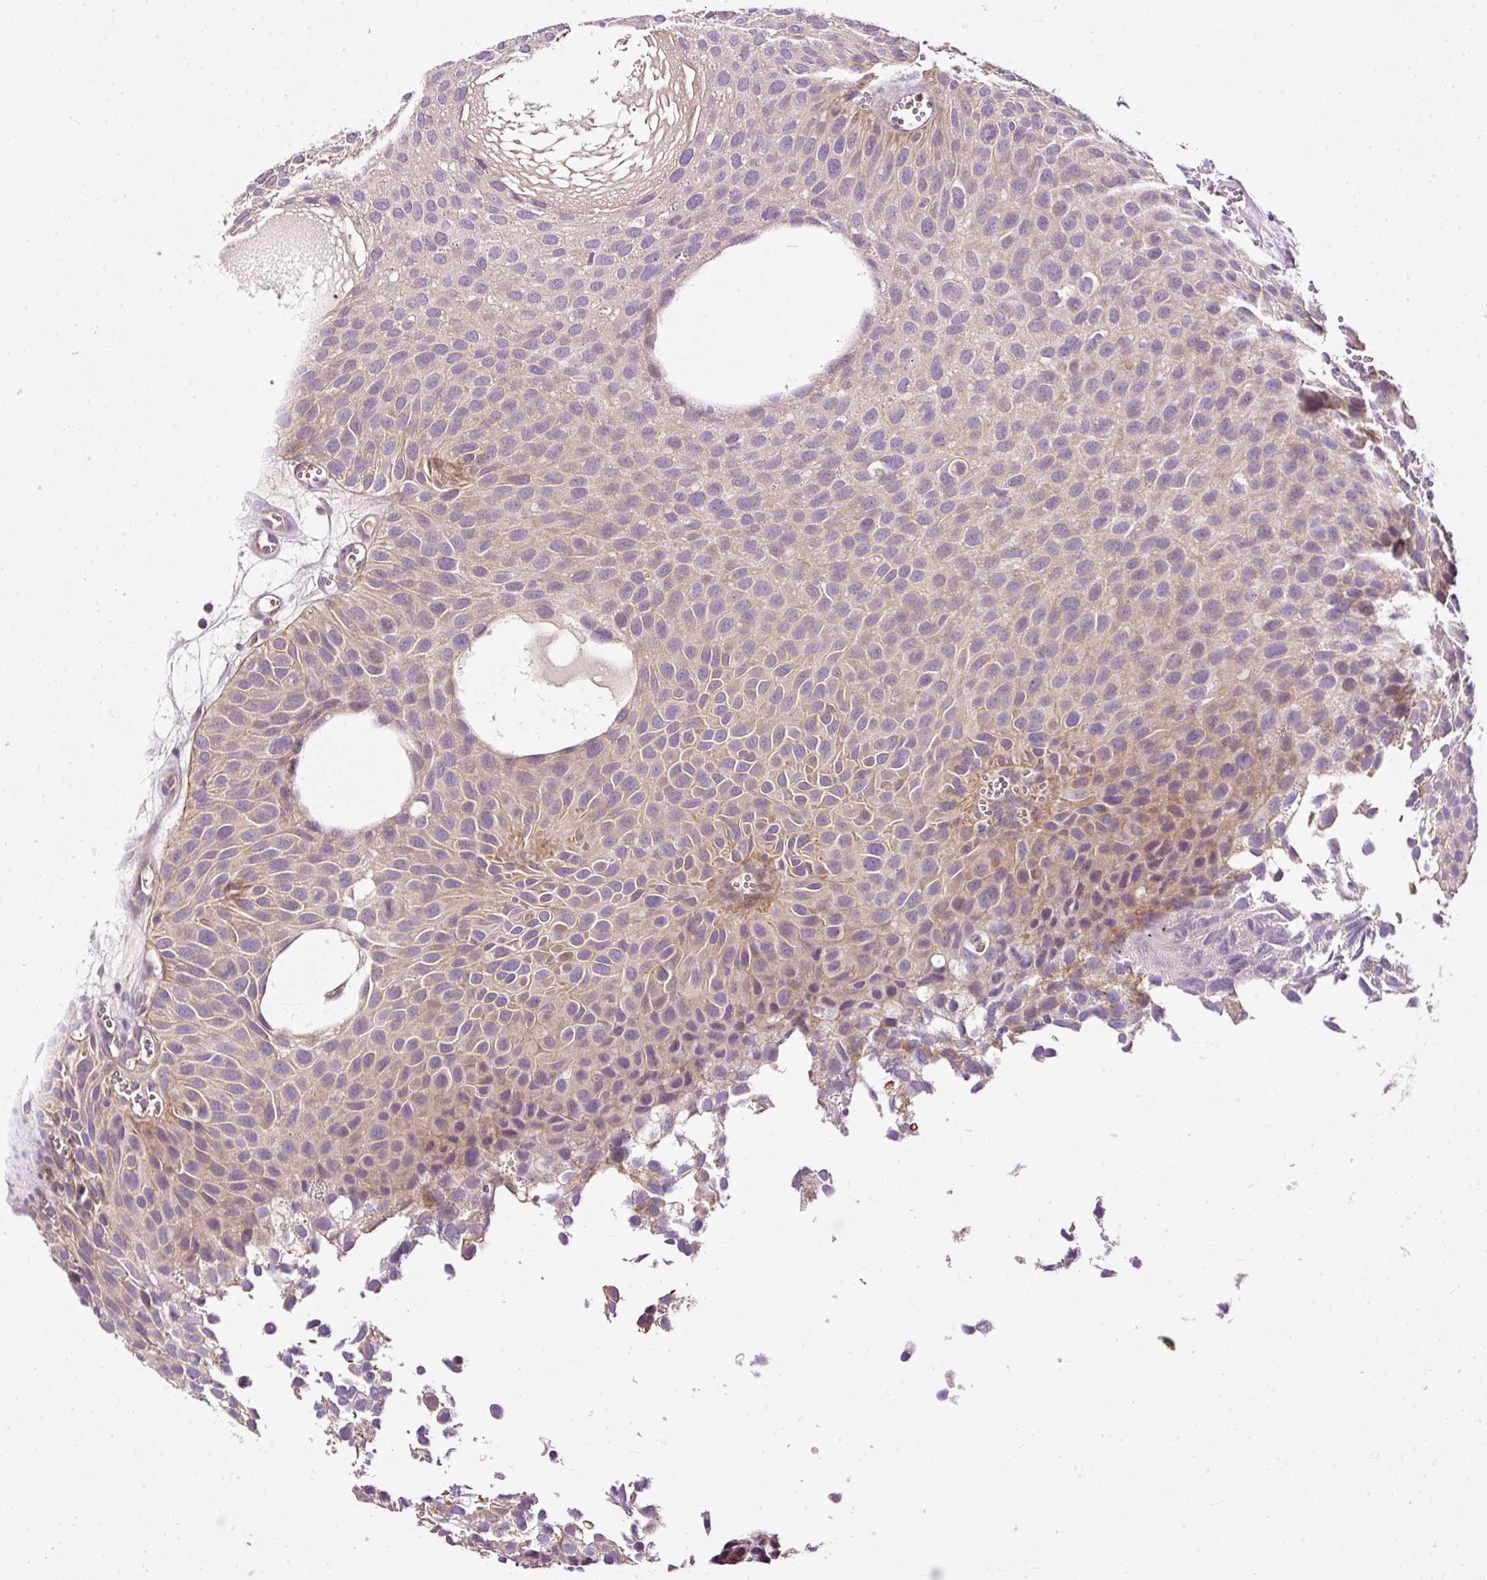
{"staining": {"intensity": "weak", "quantity": "25%-75%", "location": "cytoplasmic/membranous"}, "tissue": "urothelial cancer", "cell_type": "Tumor cells", "image_type": "cancer", "snomed": [{"axis": "morphology", "description": "Urothelial carcinoma, Low grade"}, {"axis": "topography", "description": "Urinary bladder"}], "caption": "Tumor cells demonstrate weak cytoplasmic/membranous expression in about 25%-75% of cells in urothelial cancer.", "gene": "USHBP1", "patient": {"sex": "male", "age": 88}}